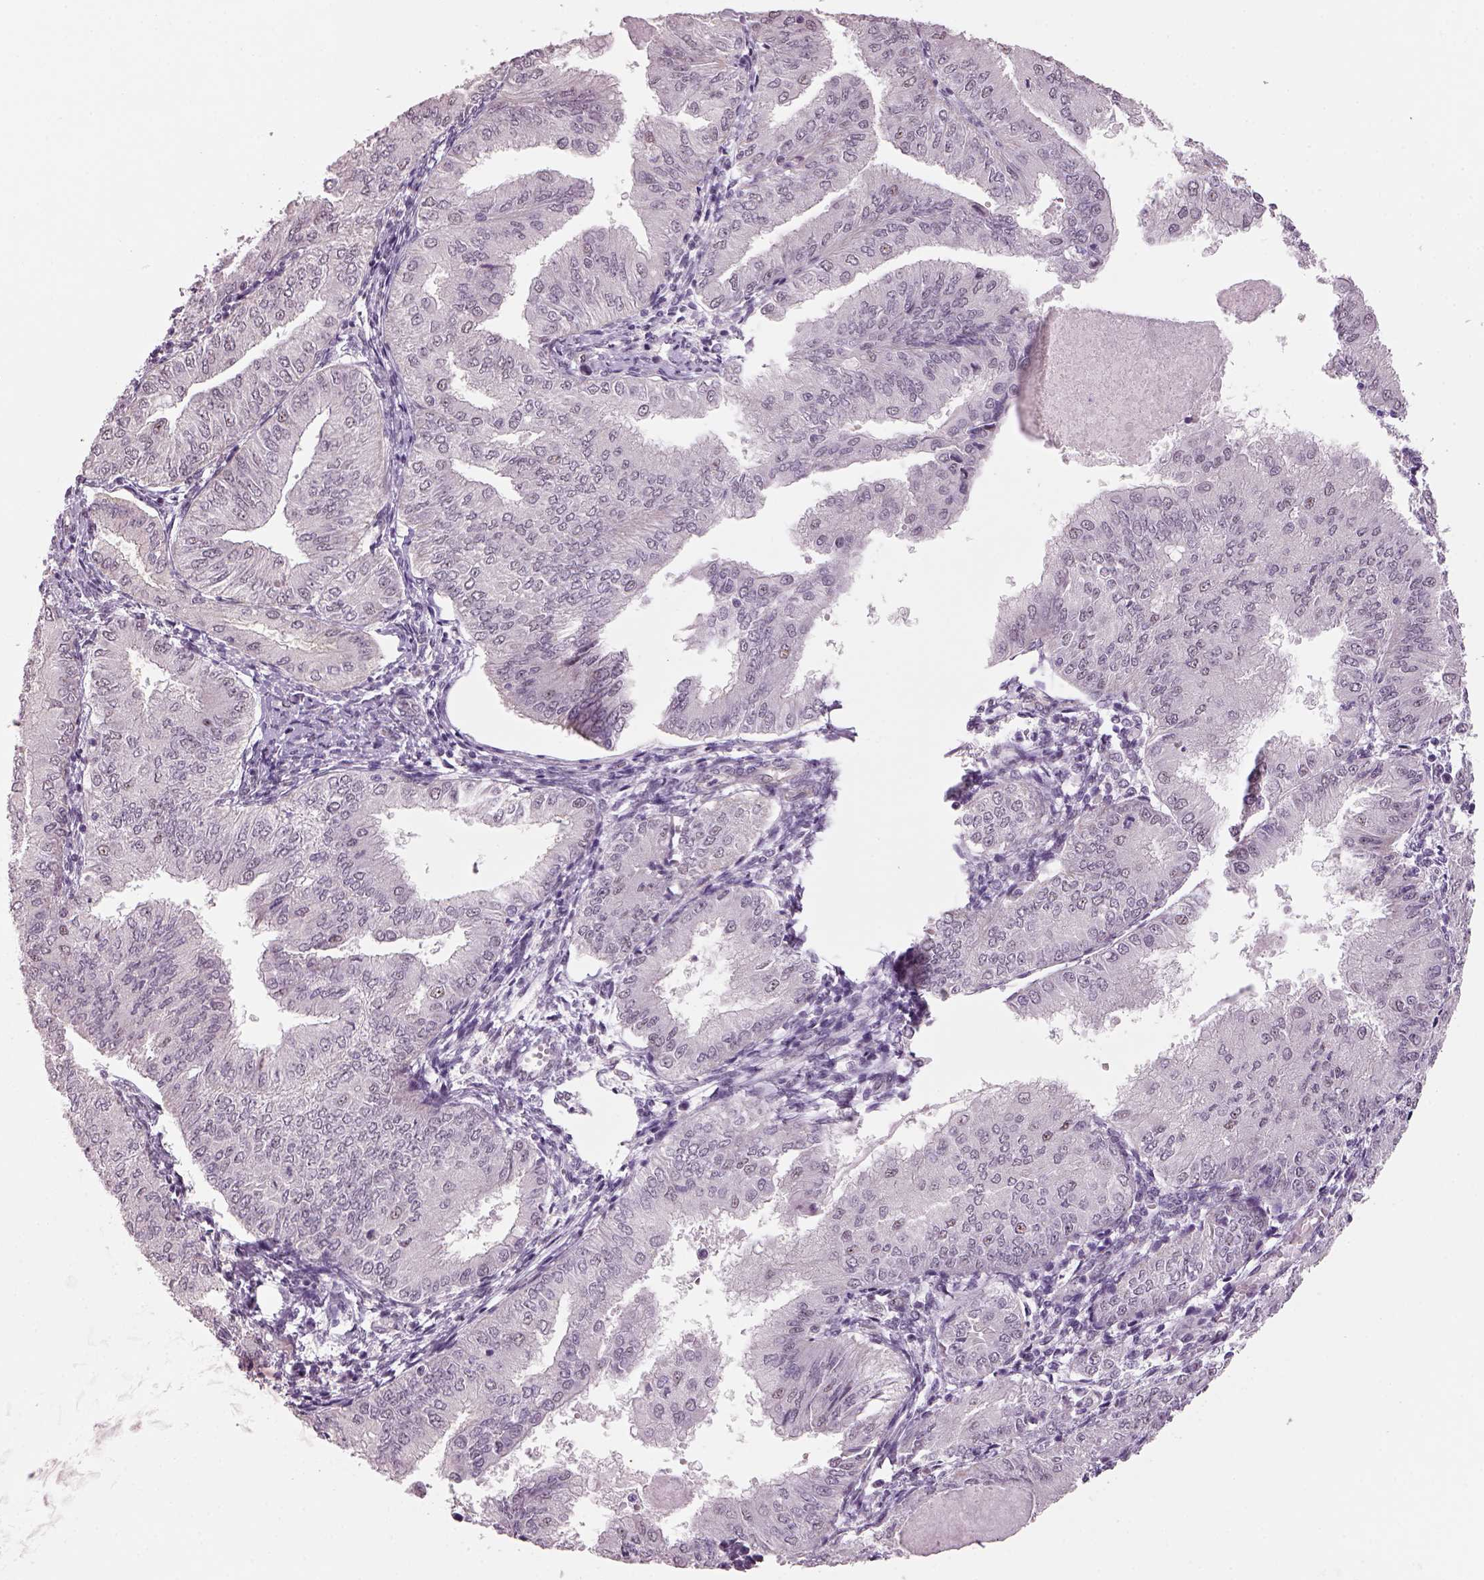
{"staining": {"intensity": "negative", "quantity": "none", "location": "none"}, "tissue": "endometrial cancer", "cell_type": "Tumor cells", "image_type": "cancer", "snomed": [{"axis": "morphology", "description": "Adenocarcinoma, NOS"}, {"axis": "topography", "description": "Endometrium"}], "caption": "Tumor cells are negative for protein expression in human endometrial cancer.", "gene": "NAT8", "patient": {"sex": "female", "age": 53}}